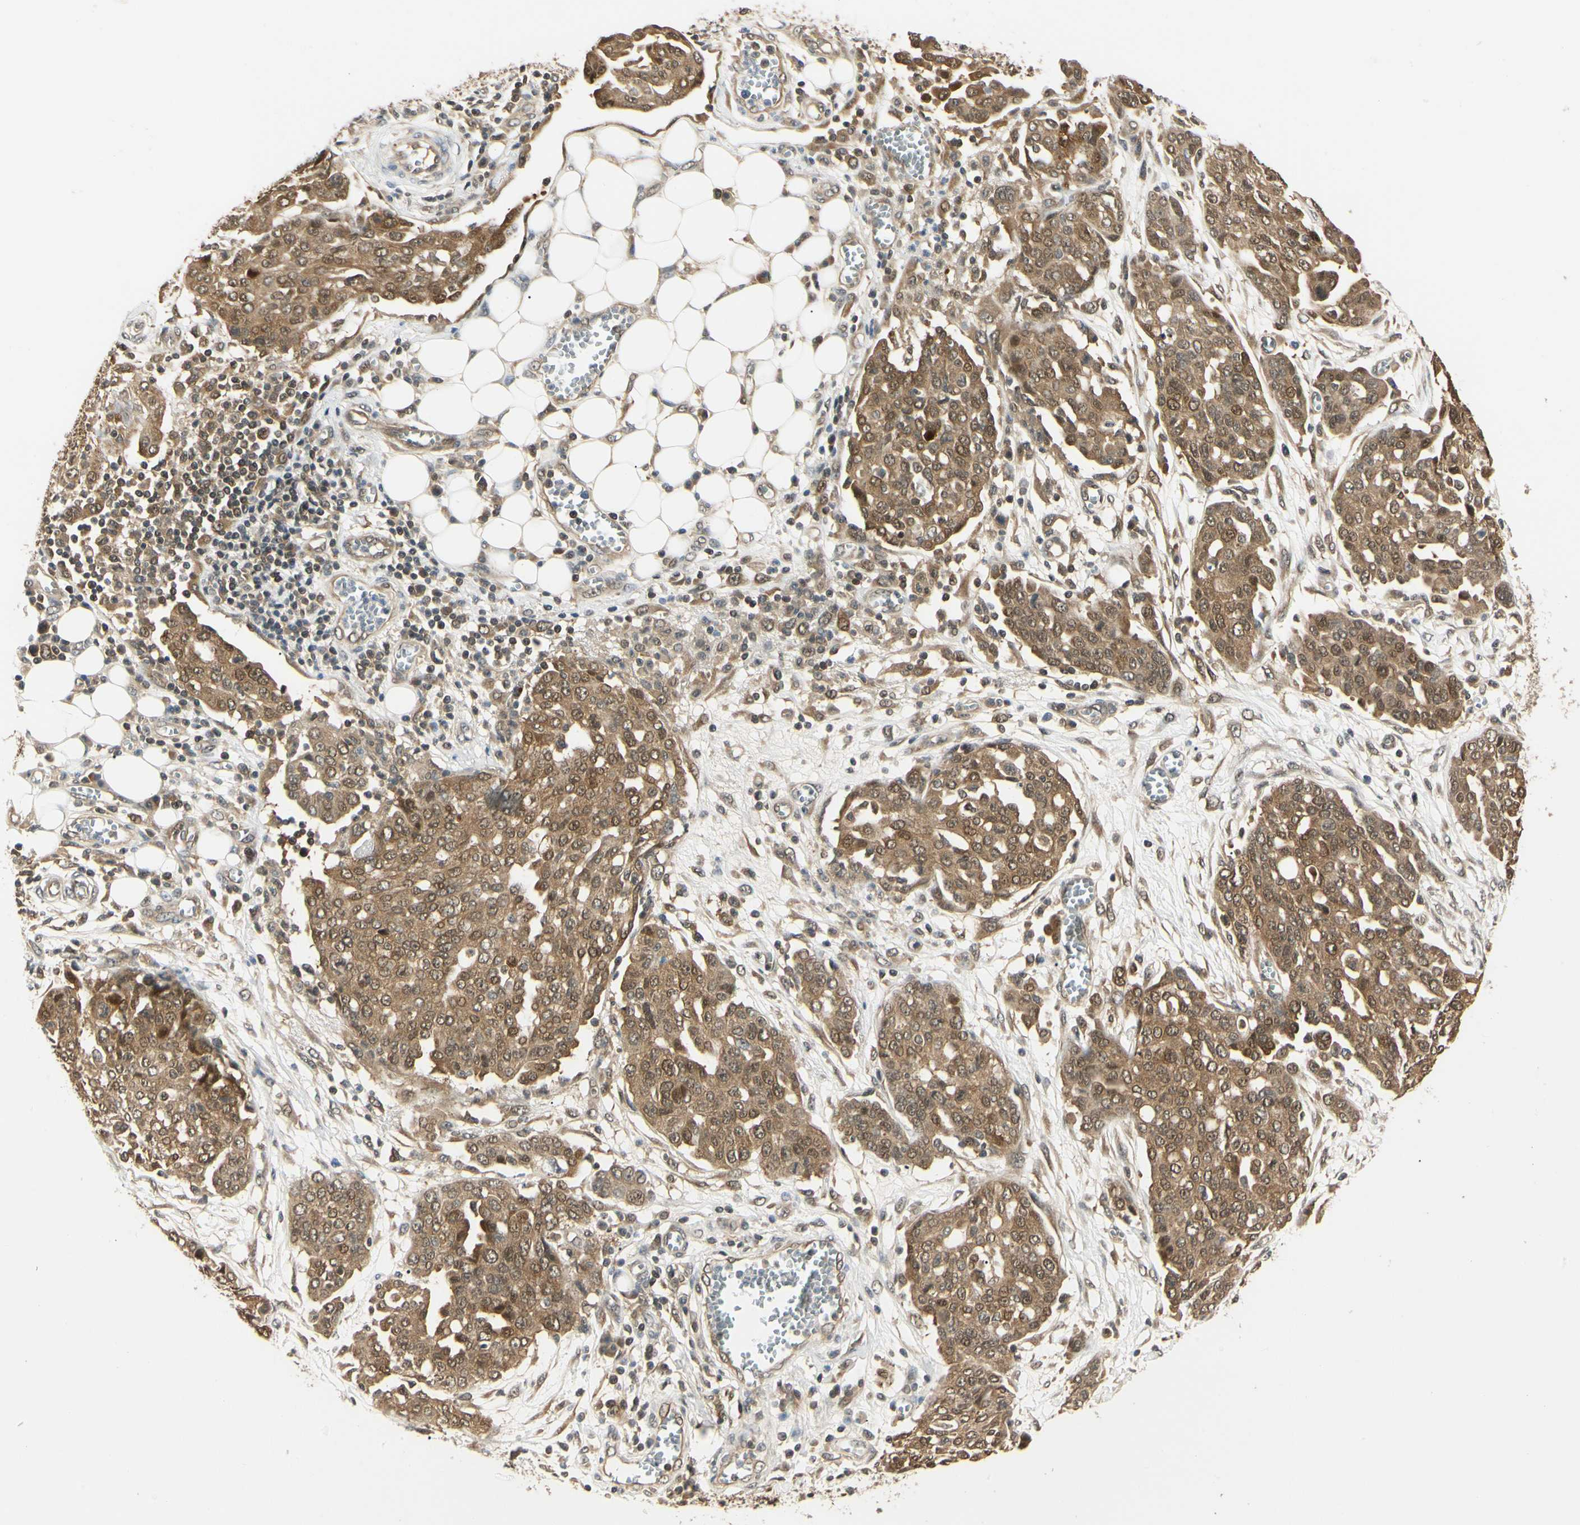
{"staining": {"intensity": "moderate", "quantity": ">75%", "location": "cytoplasmic/membranous,nuclear"}, "tissue": "ovarian cancer", "cell_type": "Tumor cells", "image_type": "cancer", "snomed": [{"axis": "morphology", "description": "Cystadenocarcinoma, serous, NOS"}, {"axis": "topography", "description": "Soft tissue"}, {"axis": "topography", "description": "Ovary"}], "caption": "Serous cystadenocarcinoma (ovarian) stained with a protein marker exhibits moderate staining in tumor cells.", "gene": "UBE2Z", "patient": {"sex": "female", "age": 57}}